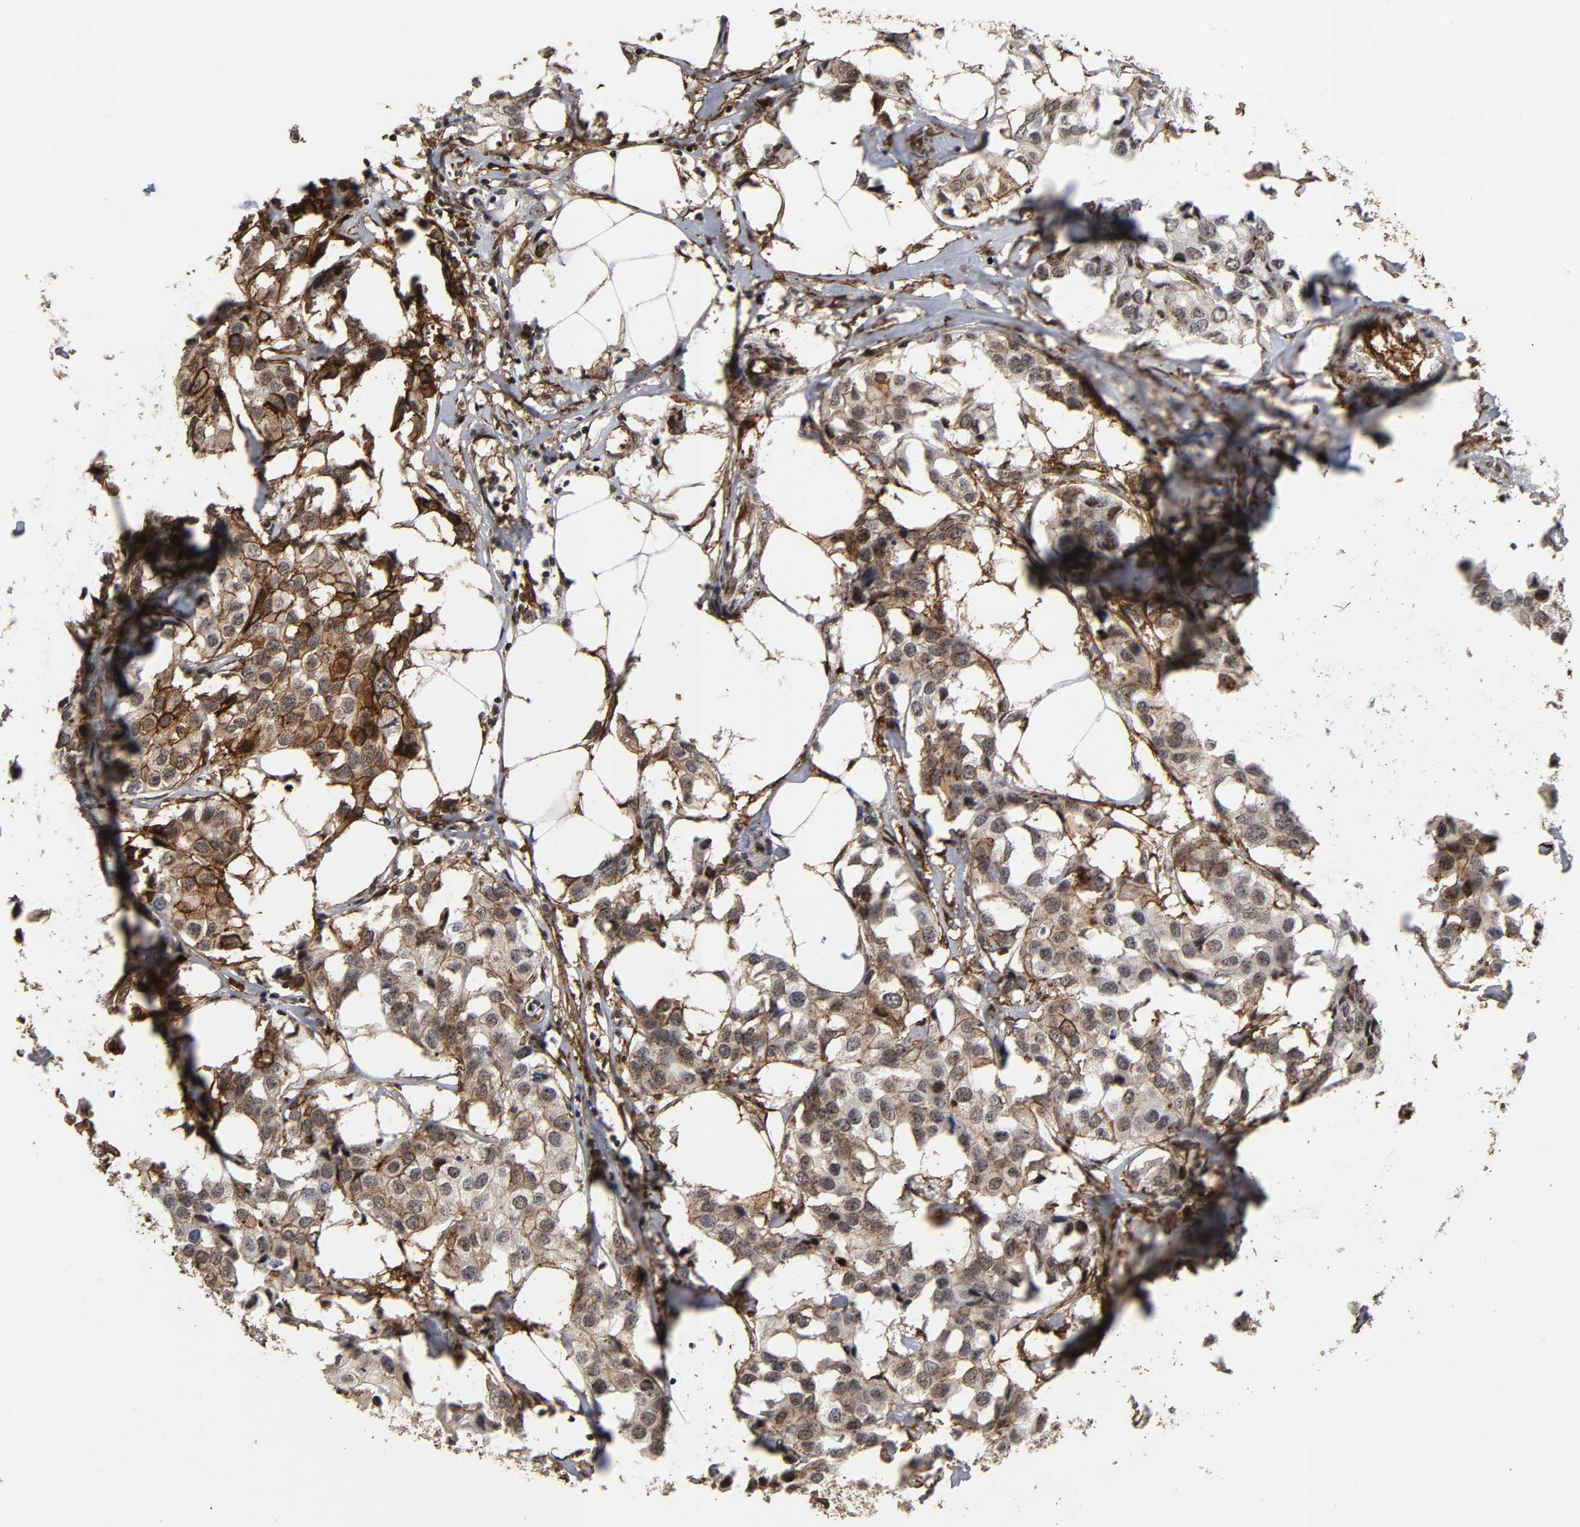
{"staining": {"intensity": "weak", "quantity": "25%-75%", "location": "cytoplasmic/membranous,nuclear"}, "tissue": "breast cancer", "cell_type": "Tumor cells", "image_type": "cancer", "snomed": [{"axis": "morphology", "description": "Duct carcinoma"}, {"axis": "topography", "description": "Breast"}], "caption": "Brown immunohistochemical staining in human breast intraductal carcinoma shows weak cytoplasmic/membranous and nuclear positivity in about 25%-75% of tumor cells. The protein is shown in brown color, while the nuclei are stained blue.", "gene": "AHNAK2", "patient": {"sex": "female", "age": 80}}